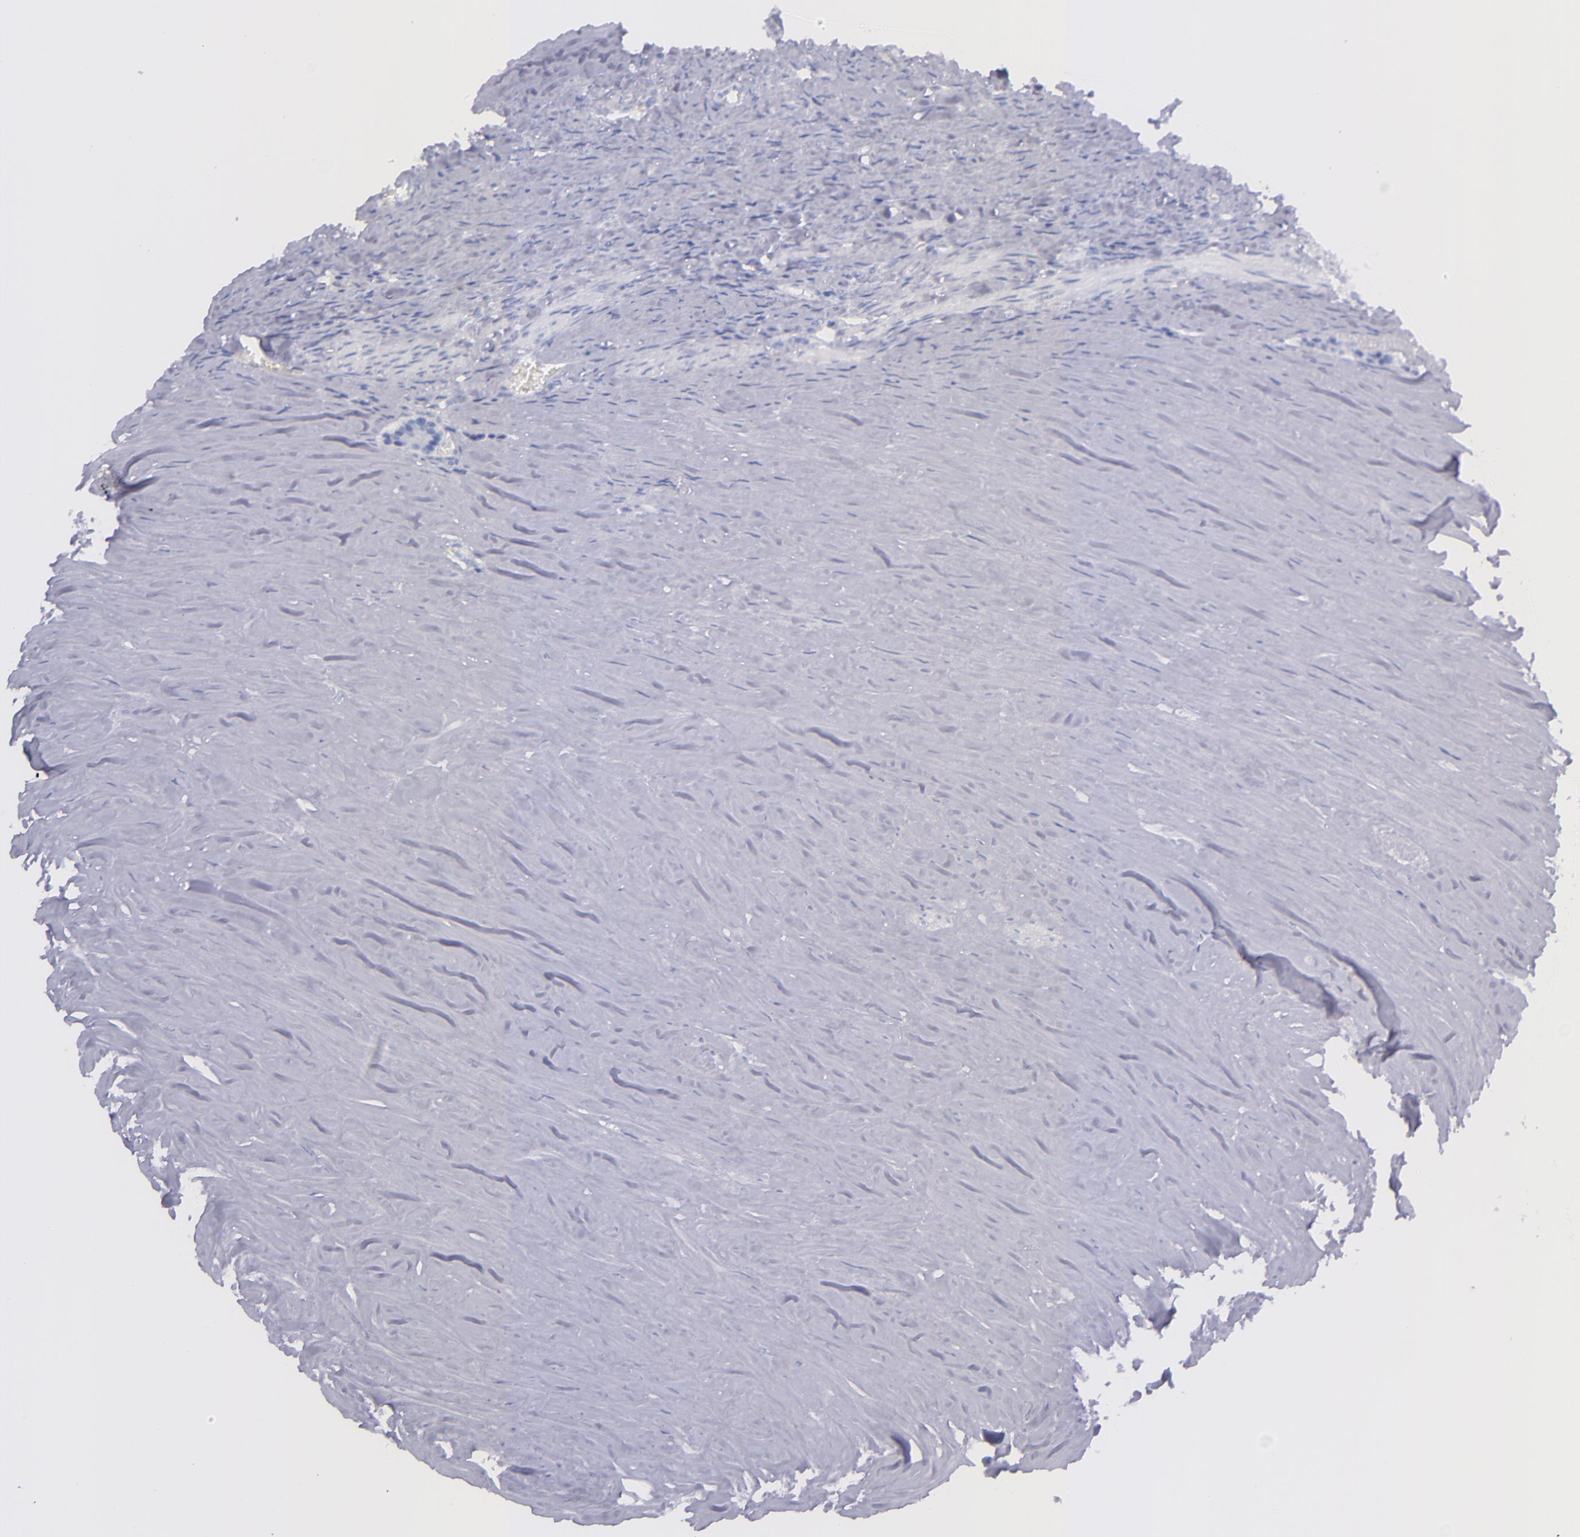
{"staining": {"intensity": "negative", "quantity": "none", "location": "none"}, "tissue": "carcinoid", "cell_type": "Tumor cells", "image_type": "cancer", "snomed": [{"axis": "morphology", "description": "Carcinoid, malignant, NOS"}, {"axis": "topography", "description": "Small intestine"}], "caption": "This is an IHC image of carcinoid. There is no staining in tumor cells.", "gene": "SFTPA2", "patient": {"sex": "male", "age": 63}}